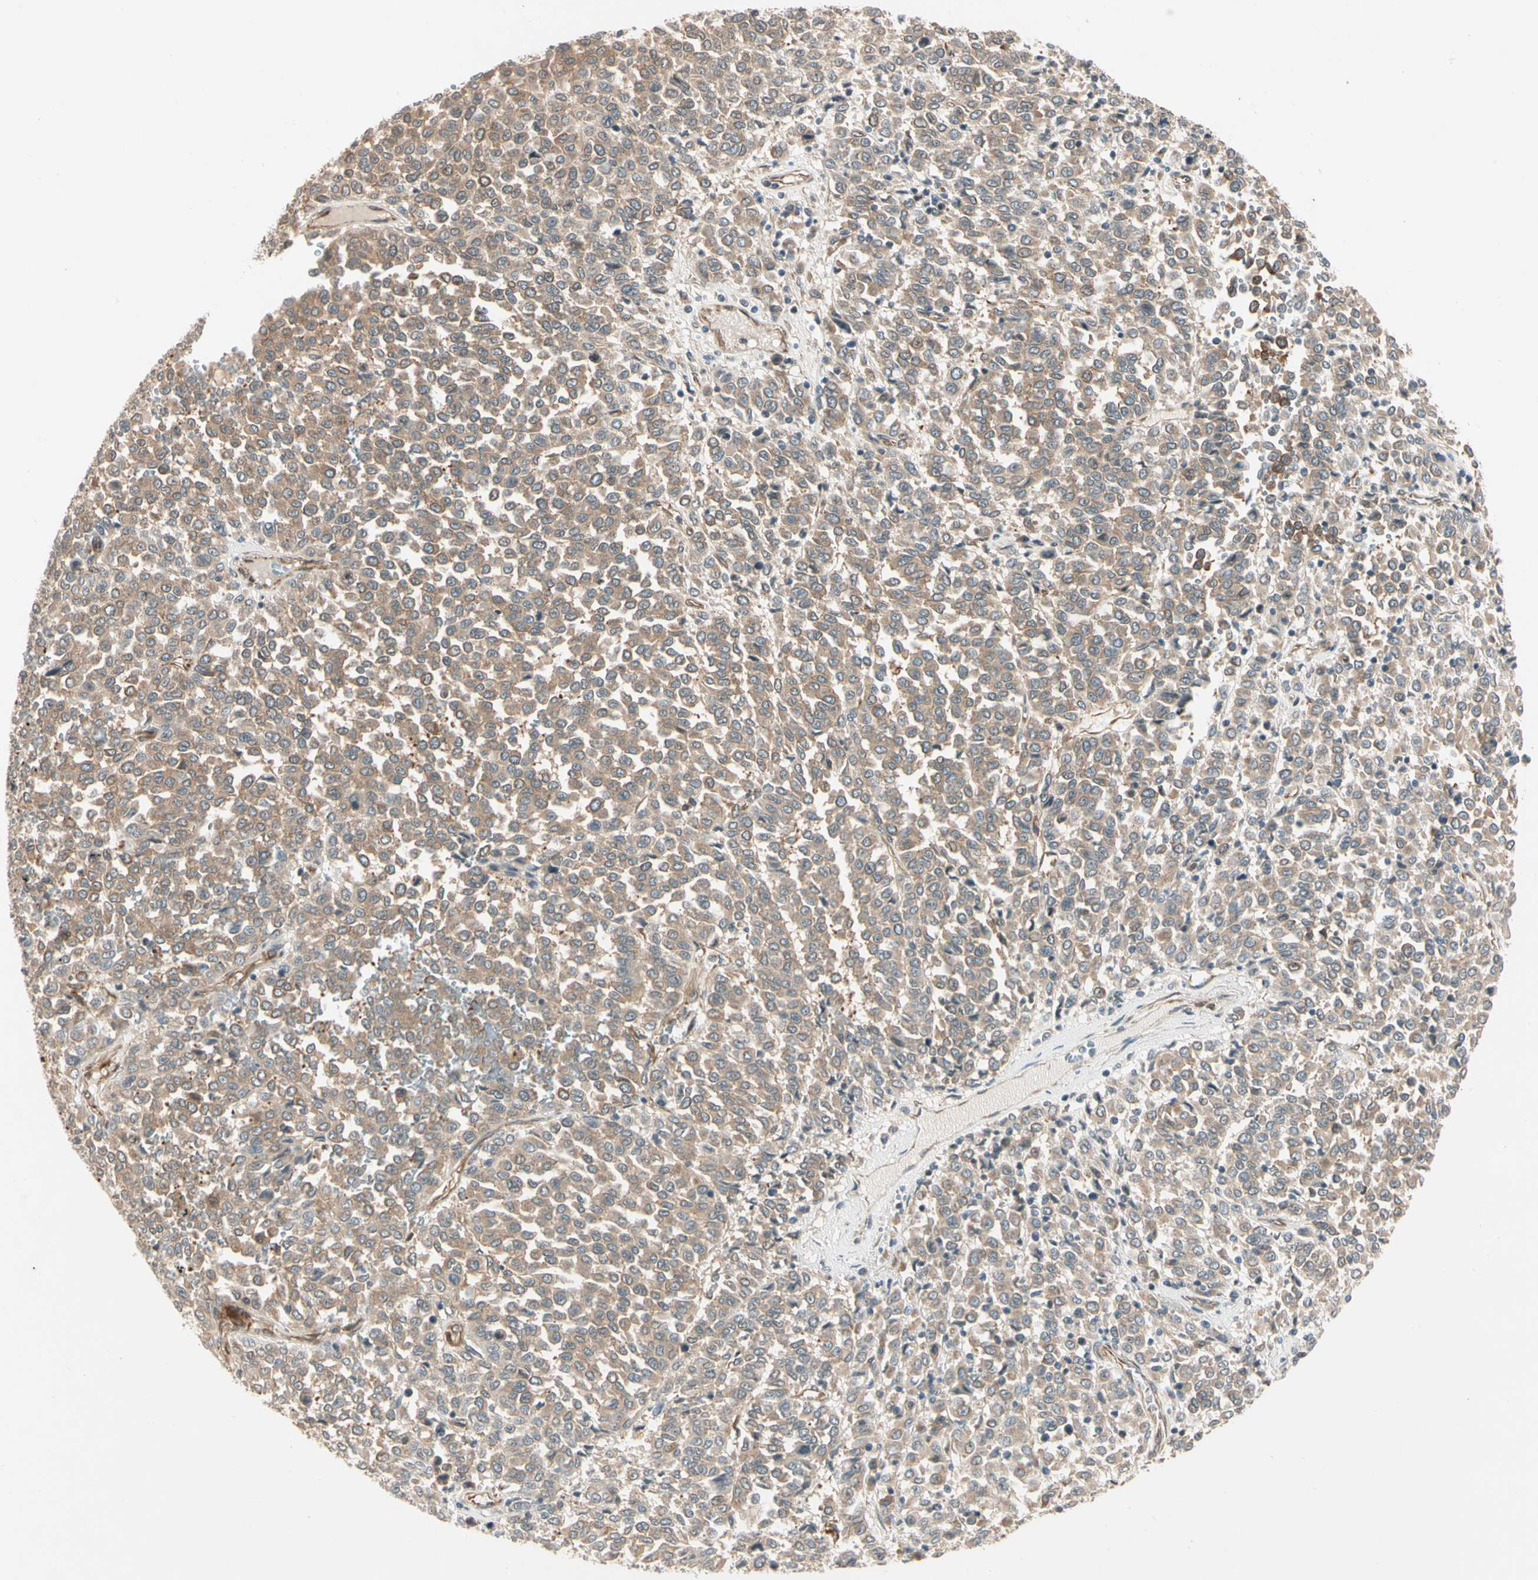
{"staining": {"intensity": "moderate", "quantity": ">75%", "location": "cytoplasmic/membranous"}, "tissue": "melanoma", "cell_type": "Tumor cells", "image_type": "cancer", "snomed": [{"axis": "morphology", "description": "Malignant melanoma, Metastatic site"}, {"axis": "topography", "description": "Pancreas"}], "caption": "Malignant melanoma (metastatic site) stained for a protein (brown) shows moderate cytoplasmic/membranous positive expression in about >75% of tumor cells.", "gene": "ROCK2", "patient": {"sex": "female", "age": 30}}